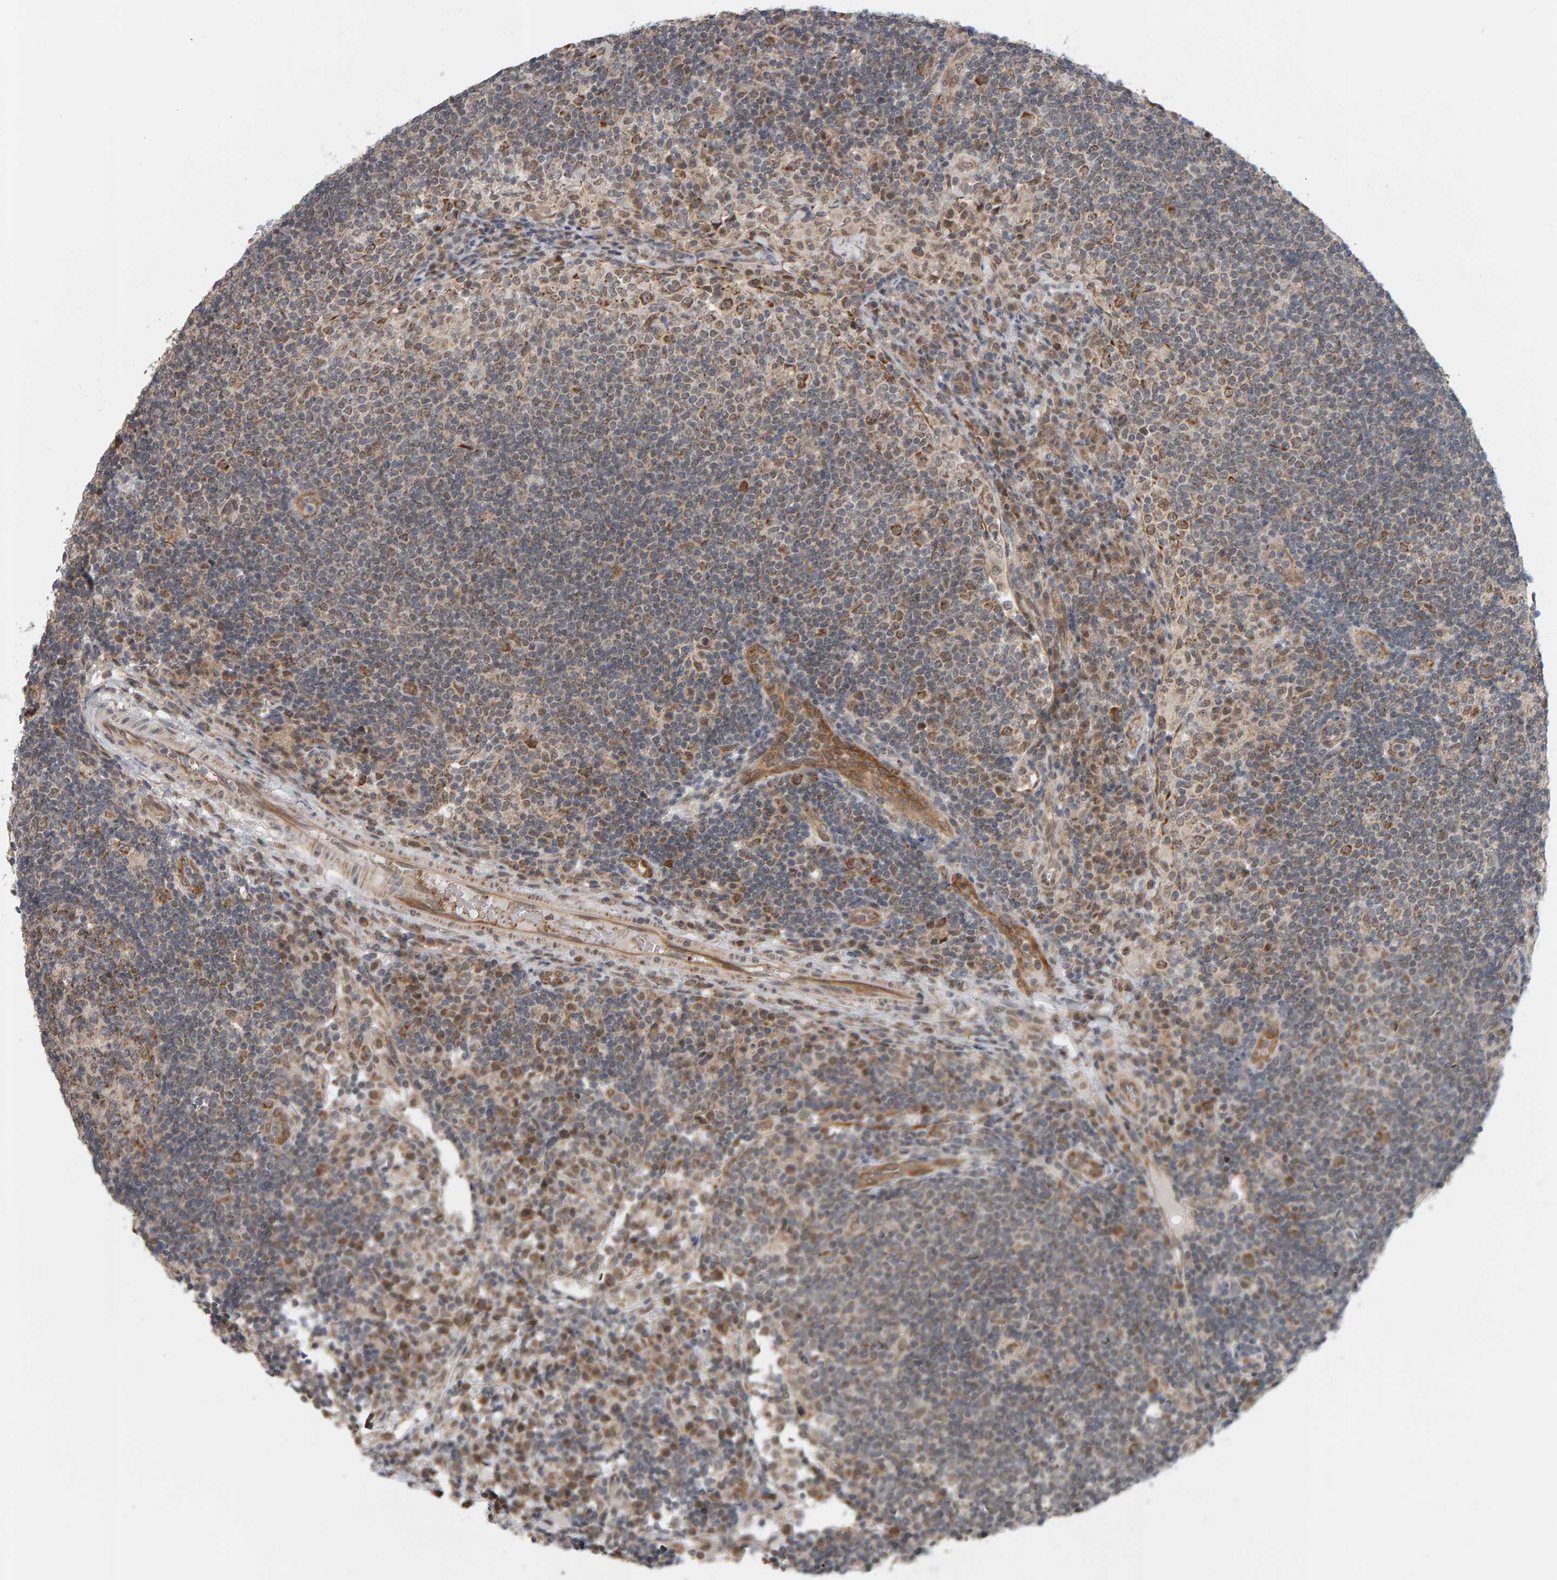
{"staining": {"intensity": "moderate", "quantity": ">75%", "location": "cytoplasmic/membranous"}, "tissue": "lymph node", "cell_type": "Germinal center cells", "image_type": "normal", "snomed": [{"axis": "morphology", "description": "Normal tissue, NOS"}, {"axis": "topography", "description": "Lymph node"}], "caption": "Immunohistochemistry (DAB (3,3'-diaminobenzidine)) staining of normal human lymph node exhibits moderate cytoplasmic/membranous protein expression in about >75% of germinal center cells. The protein of interest is shown in brown color, while the nuclei are stained blue.", "gene": "DAP3", "patient": {"sex": "female", "age": 53}}